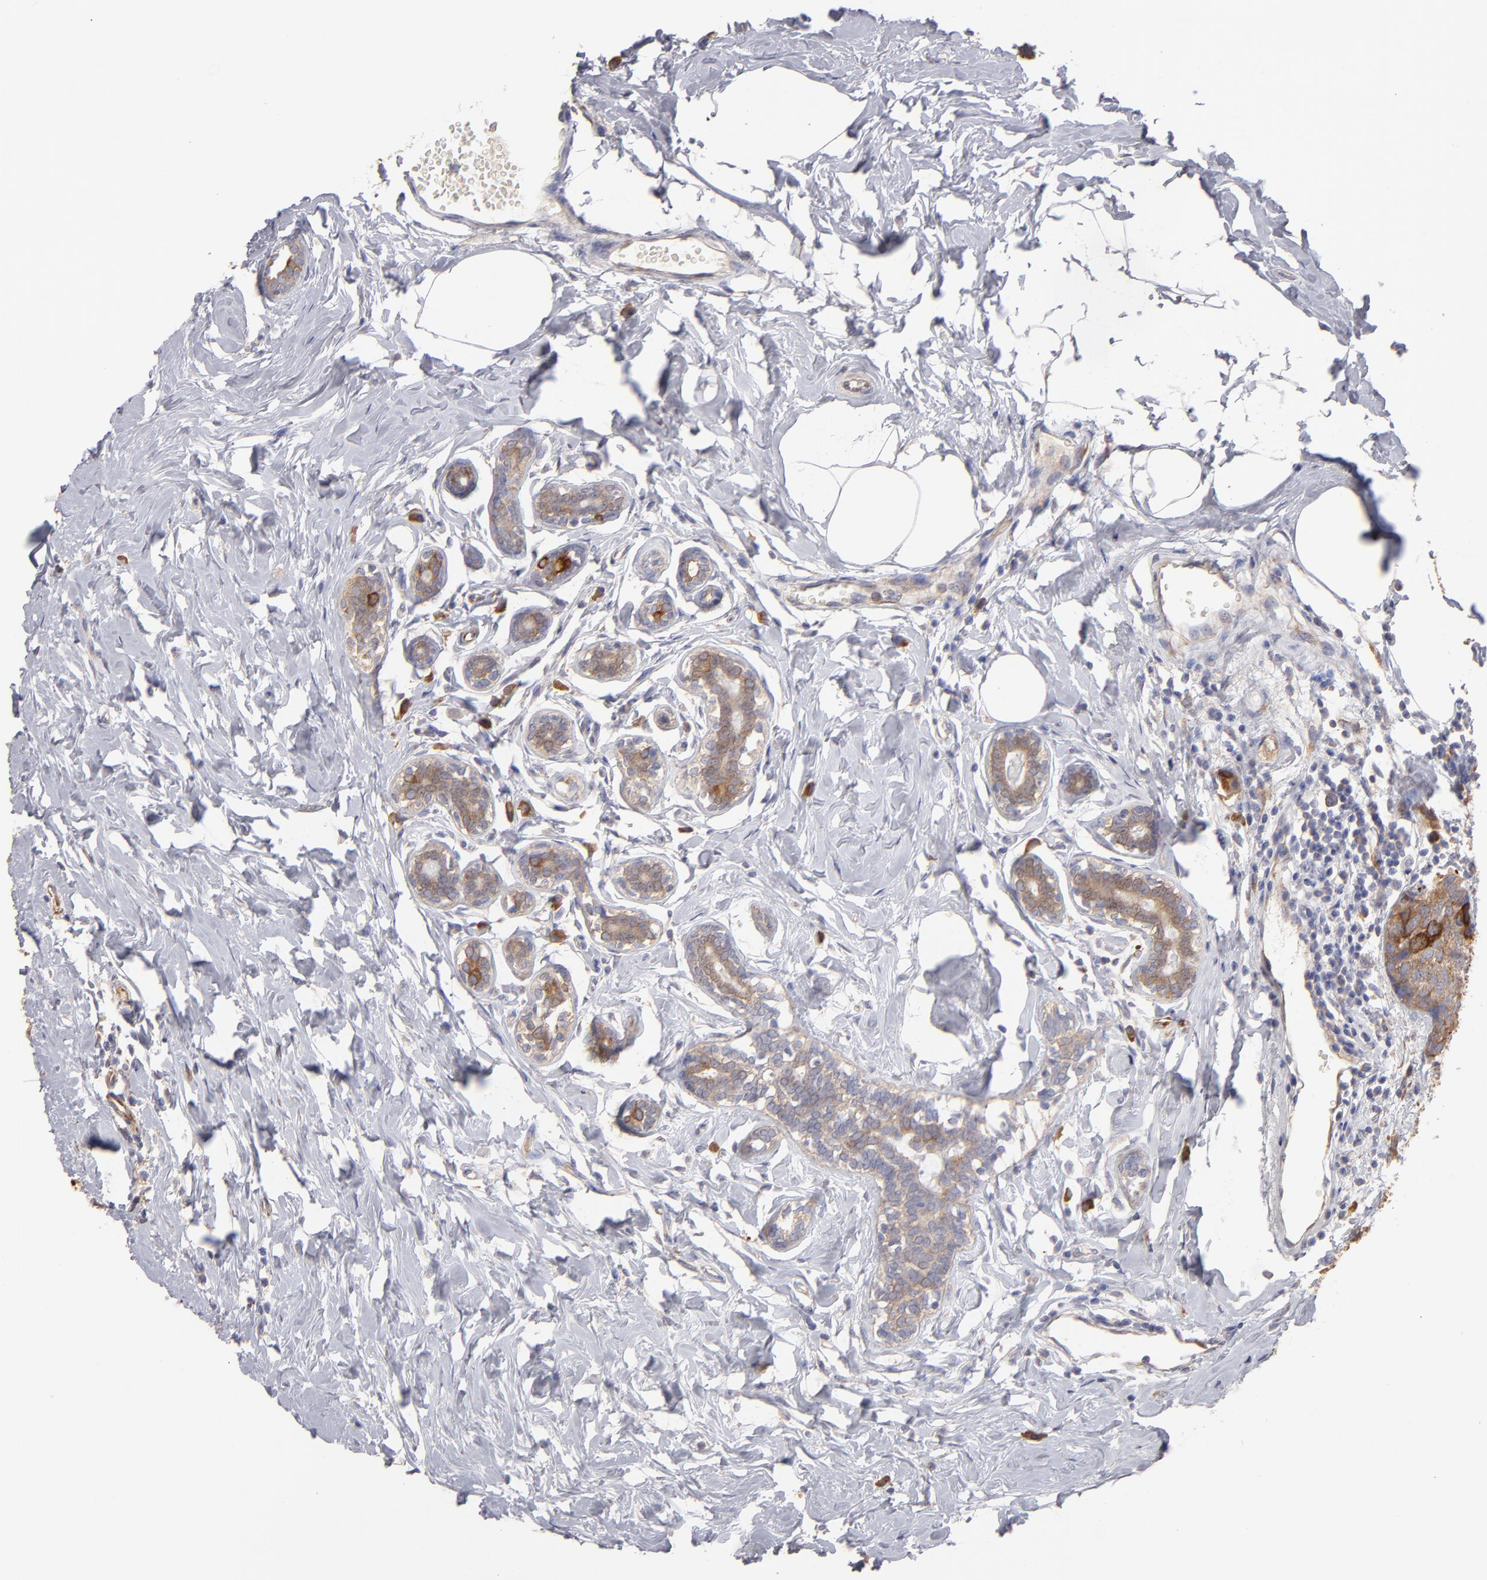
{"staining": {"intensity": "moderate", "quantity": ">75%", "location": "cytoplasmic/membranous"}, "tissue": "breast cancer", "cell_type": "Tumor cells", "image_type": "cancer", "snomed": [{"axis": "morphology", "description": "Normal tissue, NOS"}, {"axis": "morphology", "description": "Duct carcinoma"}, {"axis": "topography", "description": "Breast"}], "caption": "Protein staining of breast cancer tissue shows moderate cytoplasmic/membranous positivity in about >75% of tumor cells.", "gene": "ENTPD5", "patient": {"sex": "female", "age": 50}}